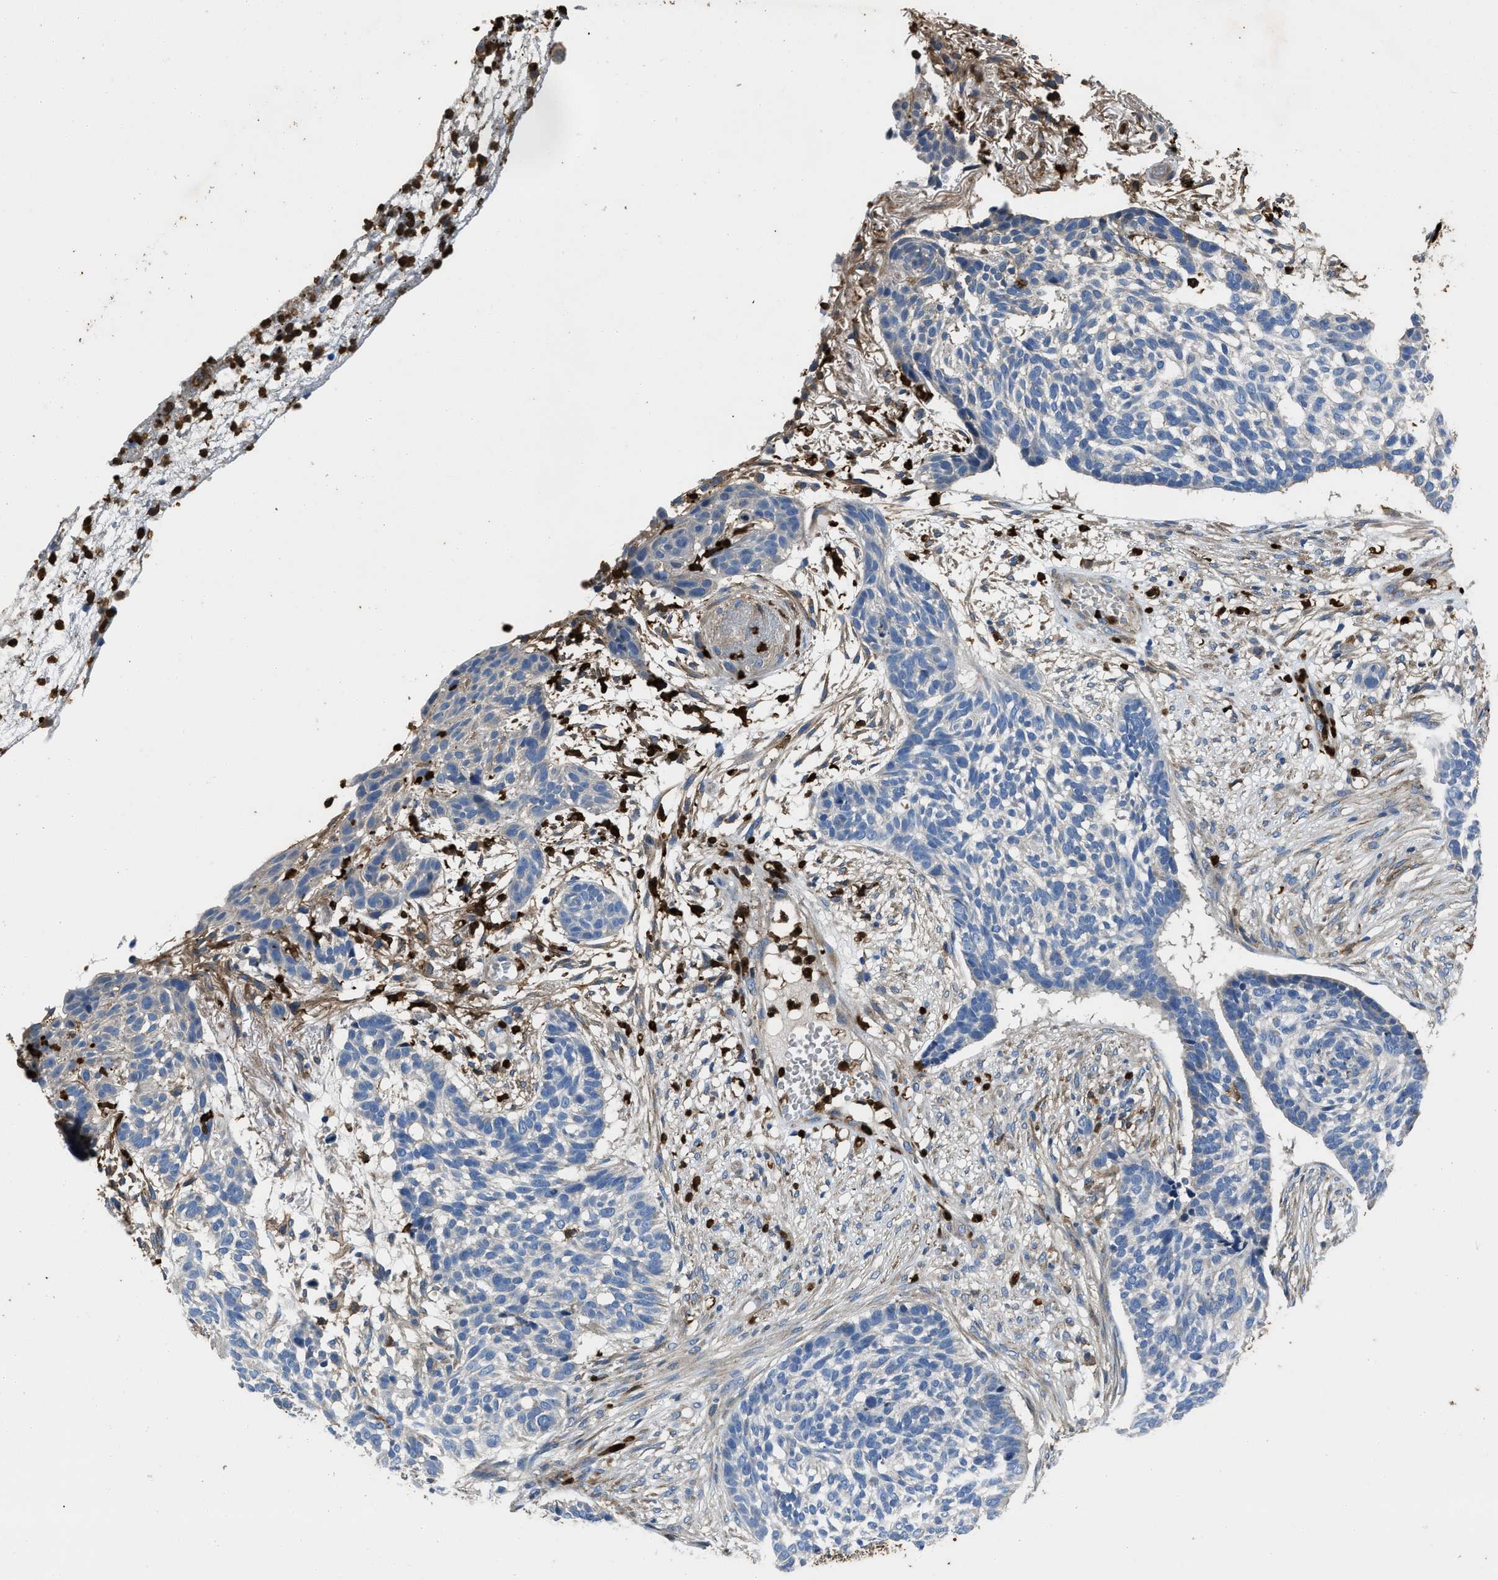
{"staining": {"intensity": "negative", "quantity": "none", "location": "none"}, "tissue": "skin cancer", "cell_type": "Tumor cells", "image_type": "cancer", "snomed": [{"axis": "morphology", "description": "Basal cell carcinoma"}, {"axis": "topography", "description": "Skin"}], "caption": "Immunohistochemistry (IHC) of human basal cell carcinoma (skin) demonstrates no positivity in tumor cells.", "gene": "ANGPT1", "patient": {"sex": "male", "age": 85}}